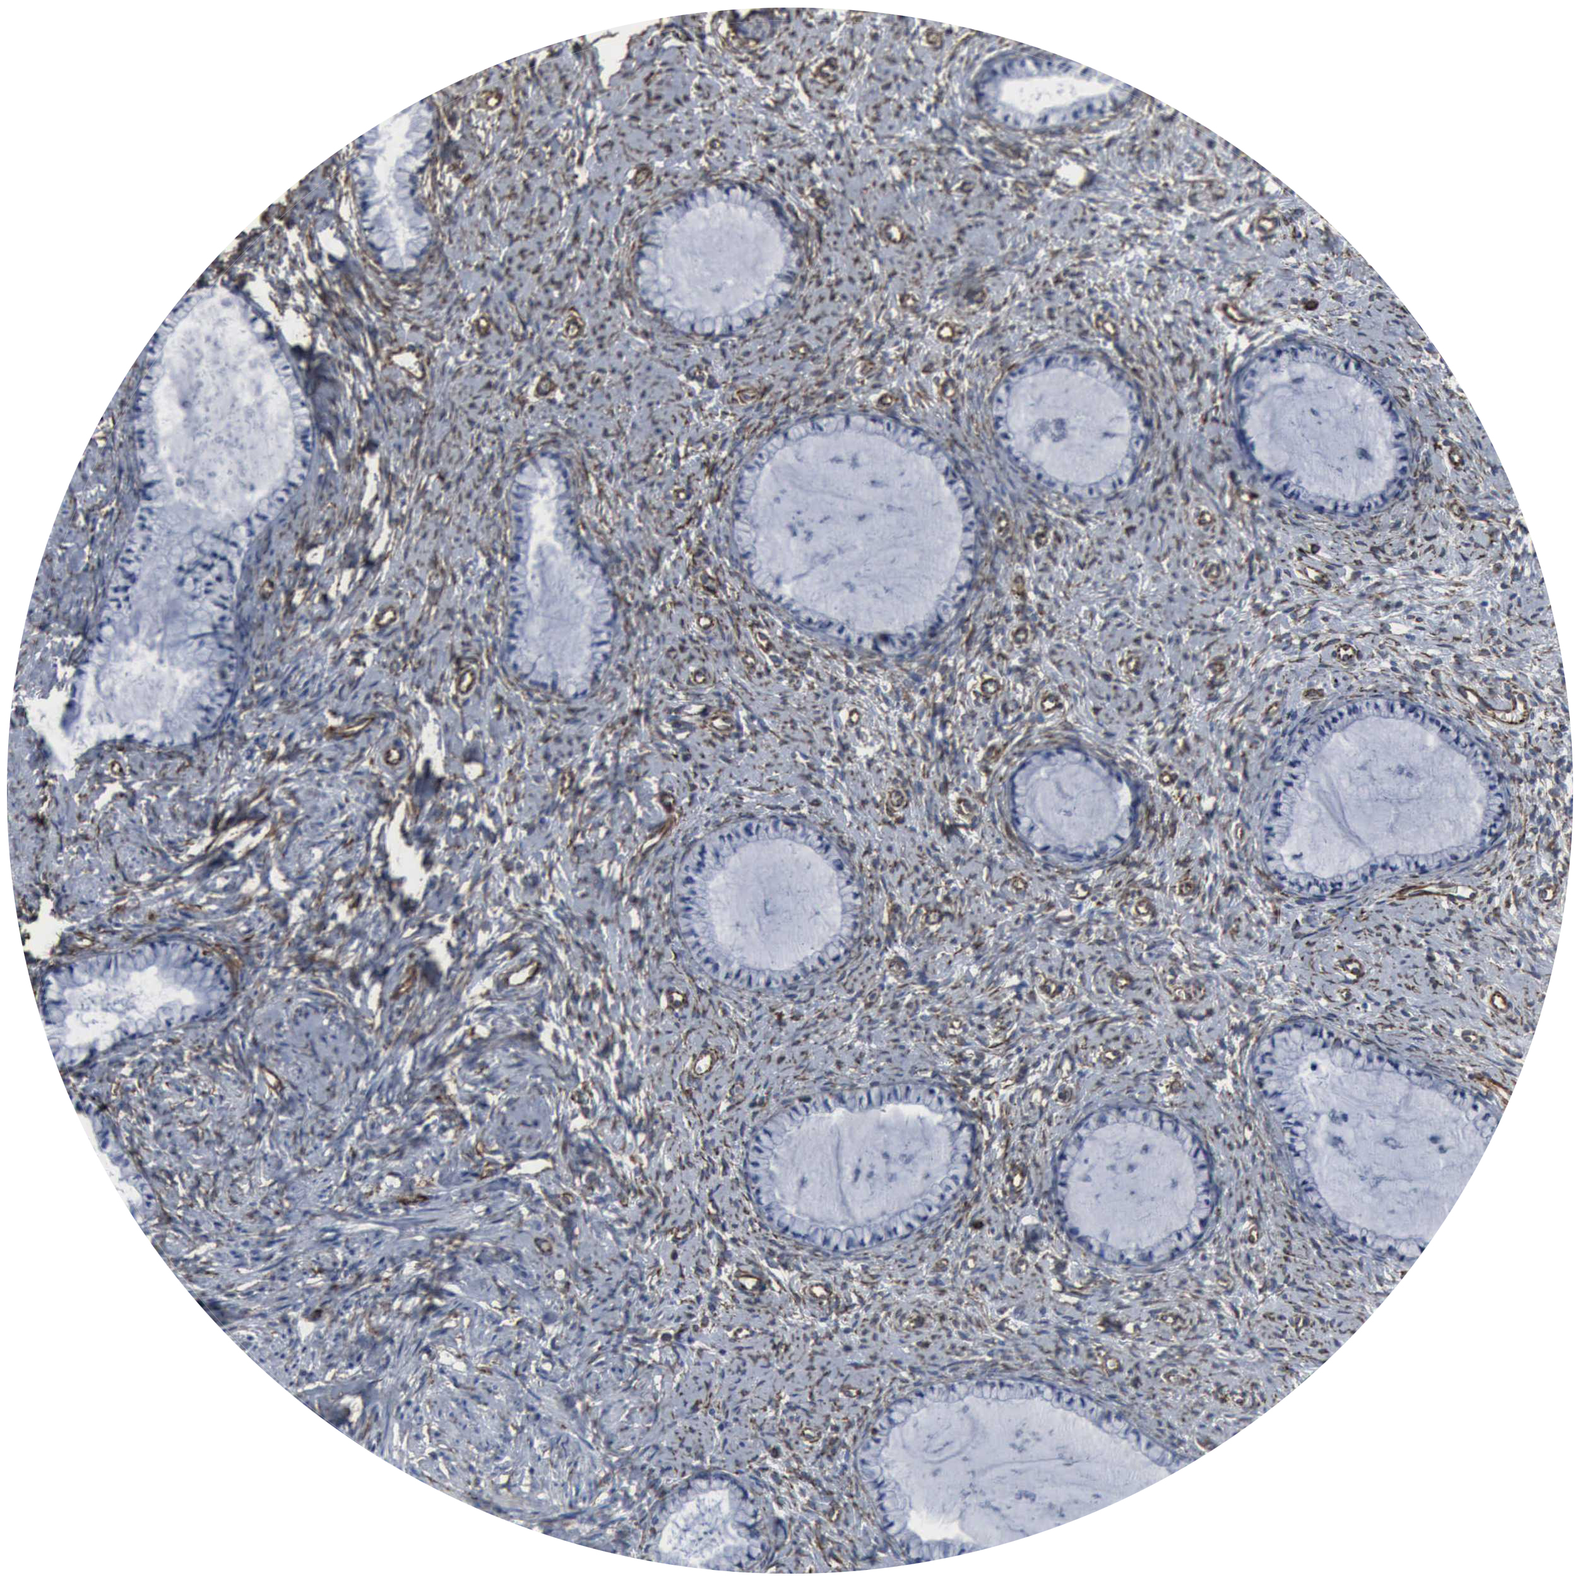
{"staining": {"intensity": "negative", "quantity": "none", "location": "none"}, "tissue": "cervix", "cell_type": "Glandular cells", "image_type": "normal", "snomed": [{"axis": "morphology", "description": "Normal tissue, NOS"}, {"axis": "topography", "description": "Cervix"}], "caption": "Photomicrograph shows no protein expression in glandular cells of normal cervix.", "gene": "CCNE1", "patient": {"sex": "female", "age": 70}}